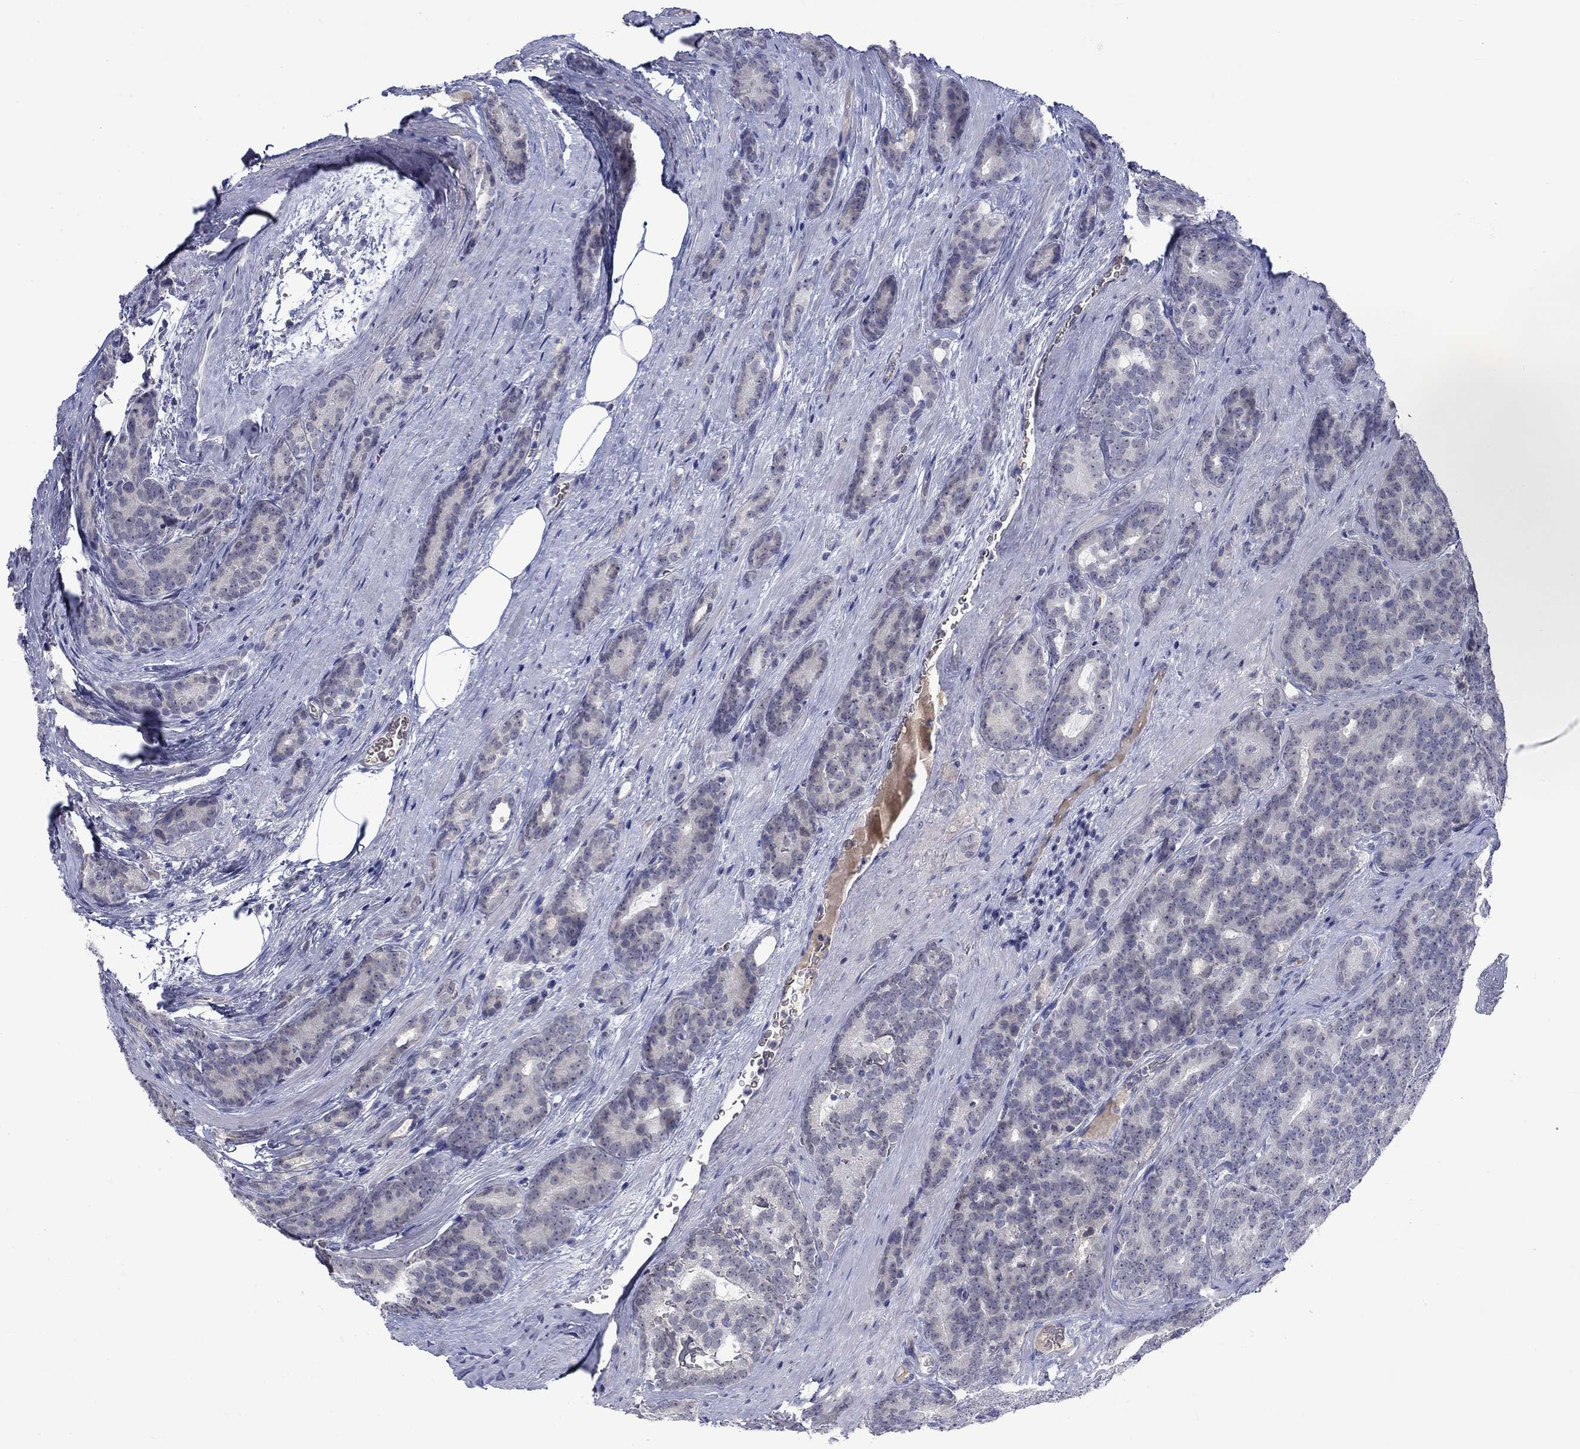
{"staining": {"intensity": "negative", "quantity": "none", "location": "none"}, "tissue": "prostate cancer", "cell_type": "Tumor cells", "image_type": "cancer", "snomed": [{"axis": "morphology", "description": "Adenocarcinoma, NOS"}, {"axis": "topography", "description": "Prostate"}], "caption": "Prostate cancer stained for a protein using immunohistochemistry shows no positivity tumor cells.", "gene": "NSMF", "patient": {"sex": "male", "age": 71}}